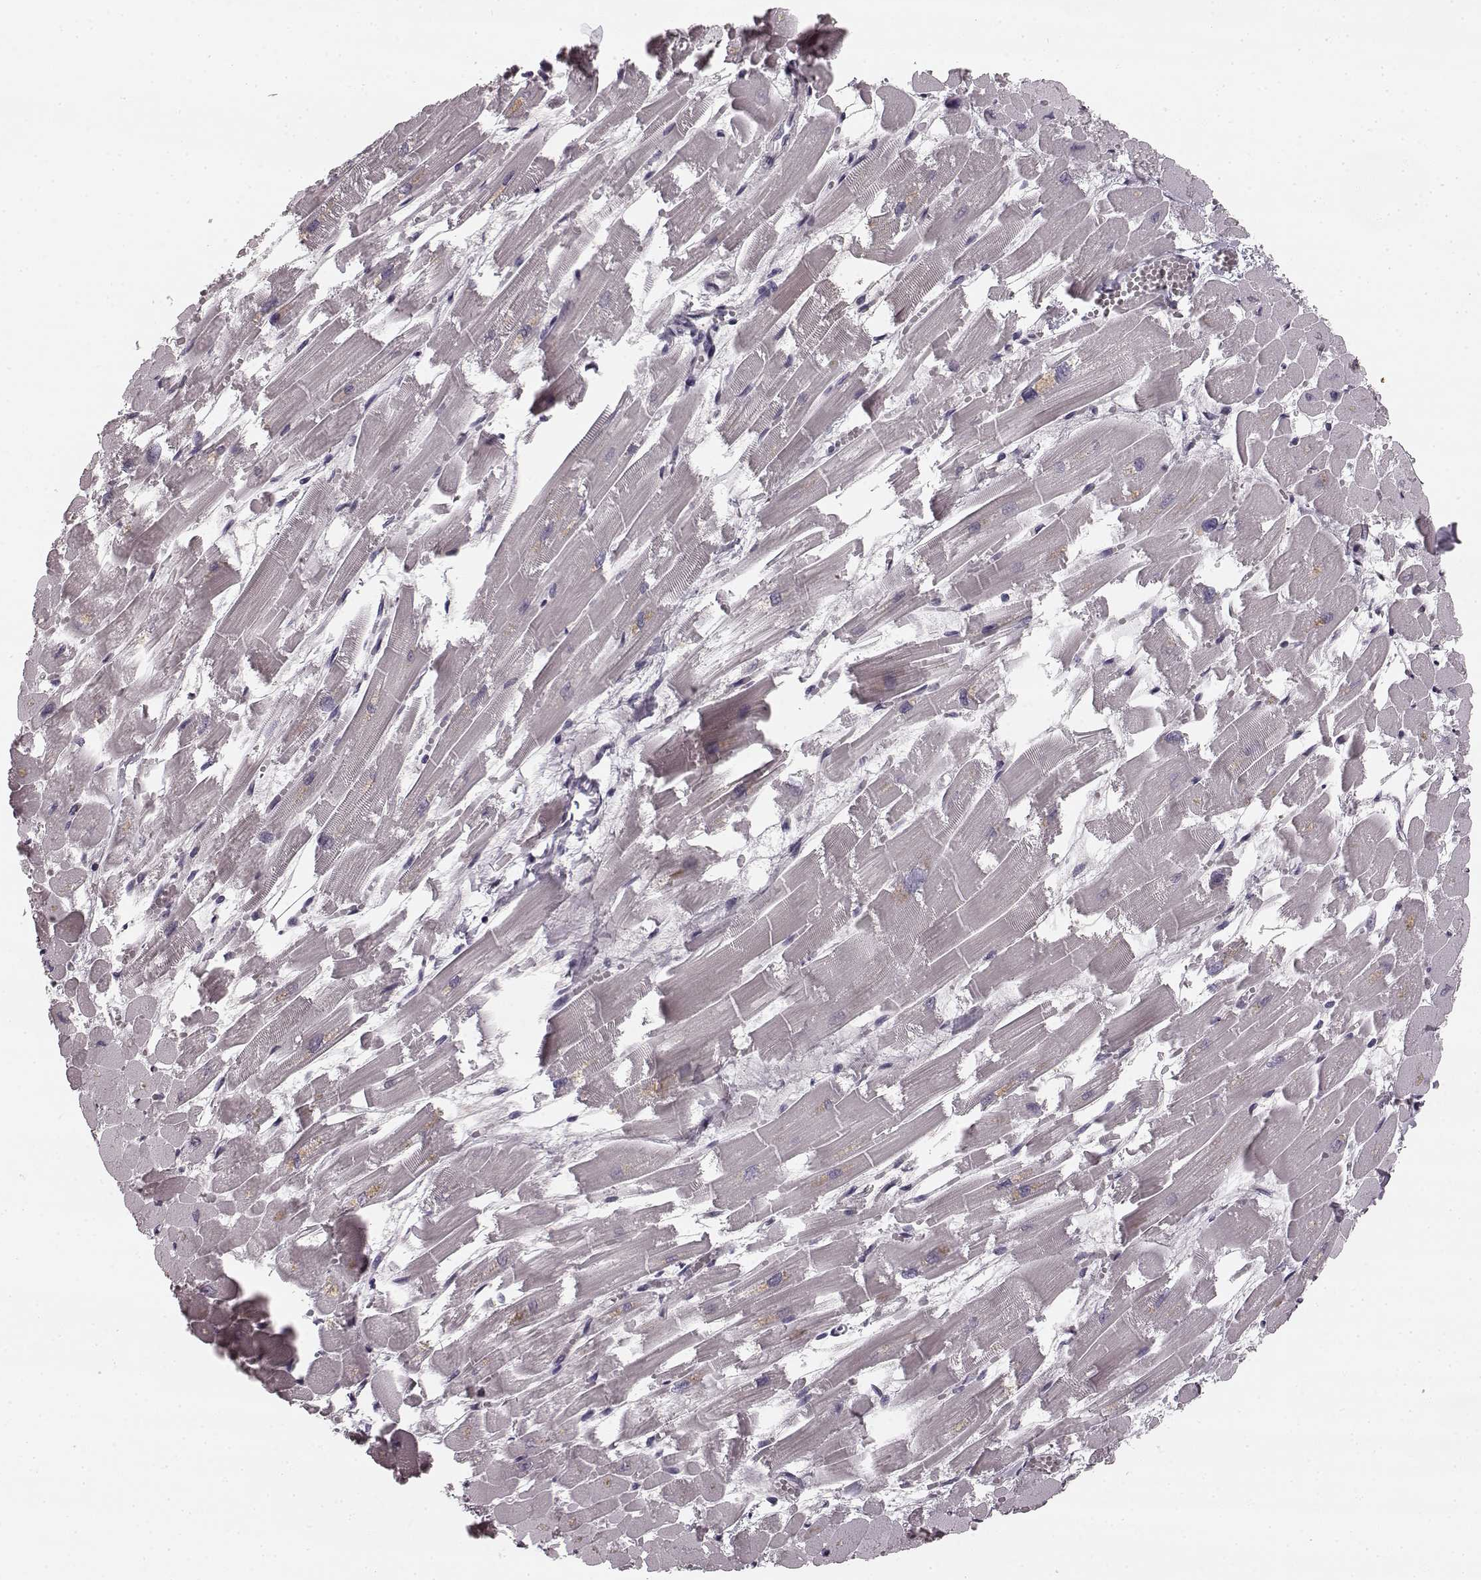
{"staining": {"intensity": "negative", "quantity": "none", "location": "none"}, "tissue": "heart muscle", "cell_type": "Cardiomyocytes", "image_type": "normal", "snomed": [{"axis": "morphology", "description": "Normal tissue, NOS"}, {"axis": "topography", "description": "Heart"}], "caption": "Protein analysis of normal heart muscle shows no significant staining in cardiomyocytes.", "gene": "FAM234B", "patient": {"sex": "female", "age": 52}}